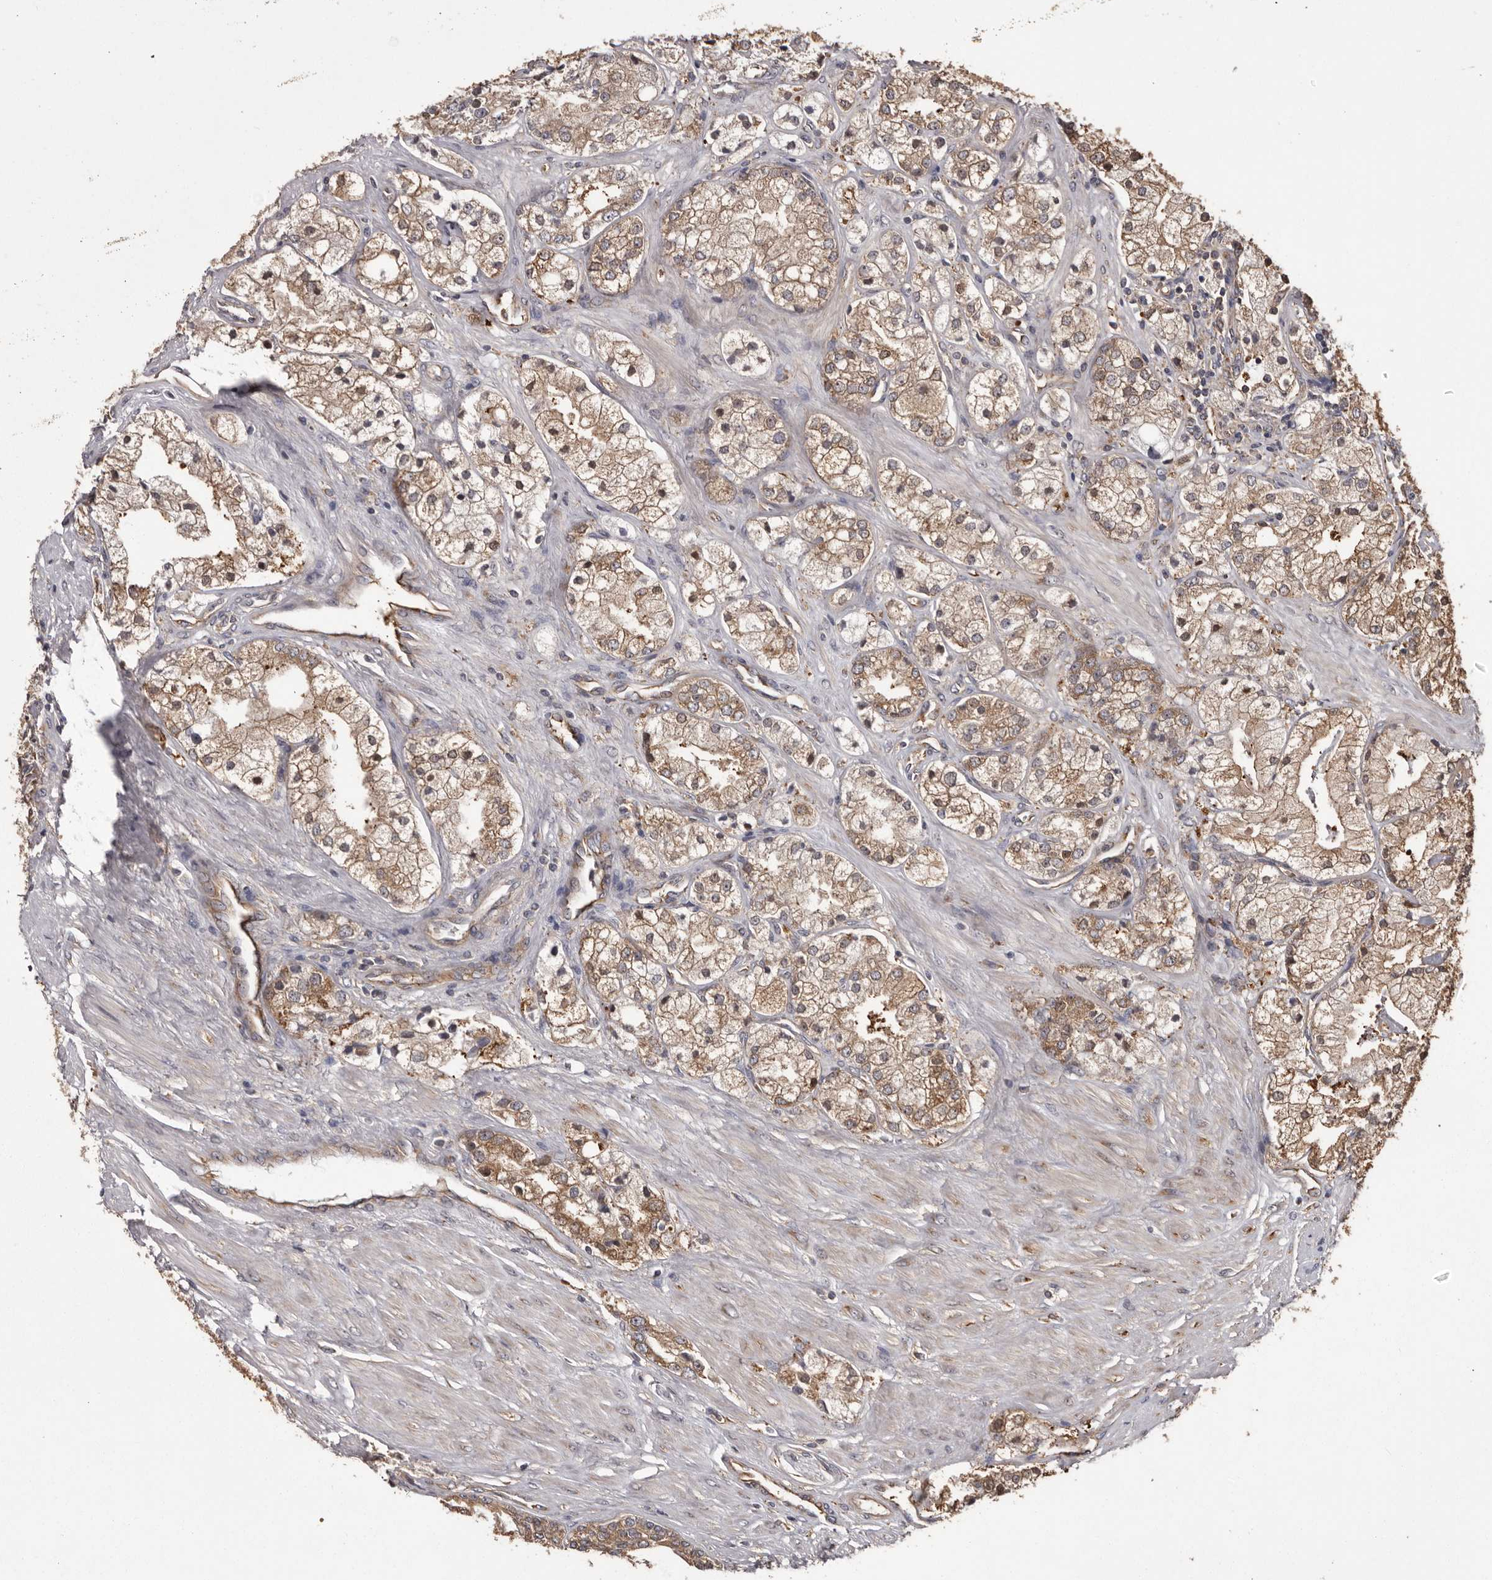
{"staining": {"intensity": "moderate", "quantity": ">75%", "location": "cytoplasmic/membranous"}, "tissue": "prostate cancer", "cell_type": "Tumor cells", "image_type": "cancer", "snomed": [{"axis": "morphology", "description": "Adenocarcinoma, High grade"}, {"axis": "topography", "description": "Prostate"}], "caption": "Approximately >75% of tumor cells in human prostate adenocarcinoma (high-grade) demonstrate moderate cytoplasmic/membranous protein staining as visualized by brown immunohistochemical staining.", "gene": "DARS1", "patient": {"sex": "male", "age": 50}}